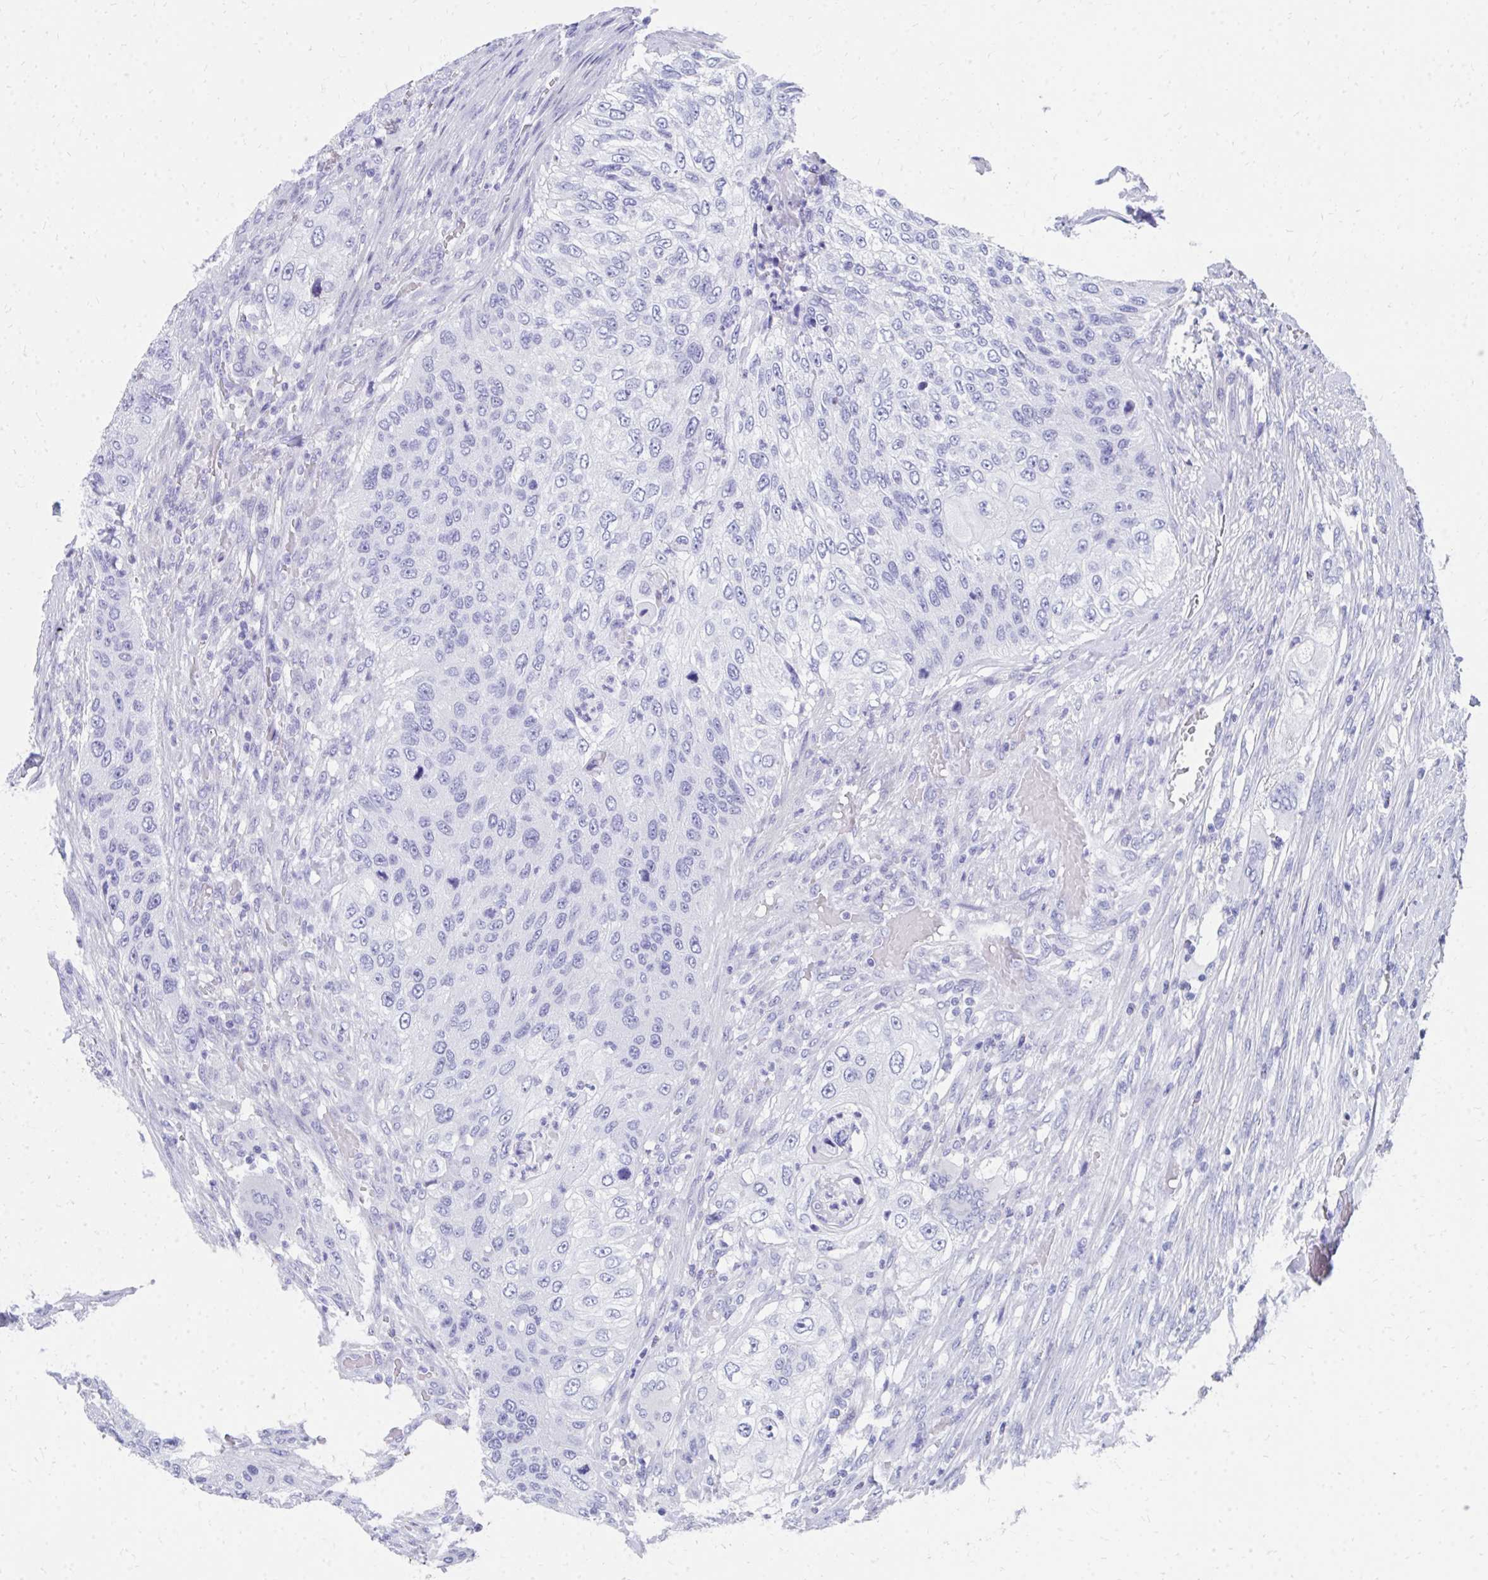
{"staining": {"intensity": "negative", "quantity": "none", "location": "none"}, "tissue": "urothelial cancer", "cell_type": "Tumor cells", "image_type": "cancer", "snomed": [{"axis": "morphology", "description": "Urothelial carcinoma, High grade"}, {"axis": "topography", "description": "Urinary bladder"}], "caption": "An IHC histopathology image of high-grade urothelial carcinoma is shown. There is no staining in tumor cells of high-grade urothelial carcinoma. (DAB immunohistochemistry, high magnification).", "gene": "HGD", "patient": {"sex": "female", "age": 60}}